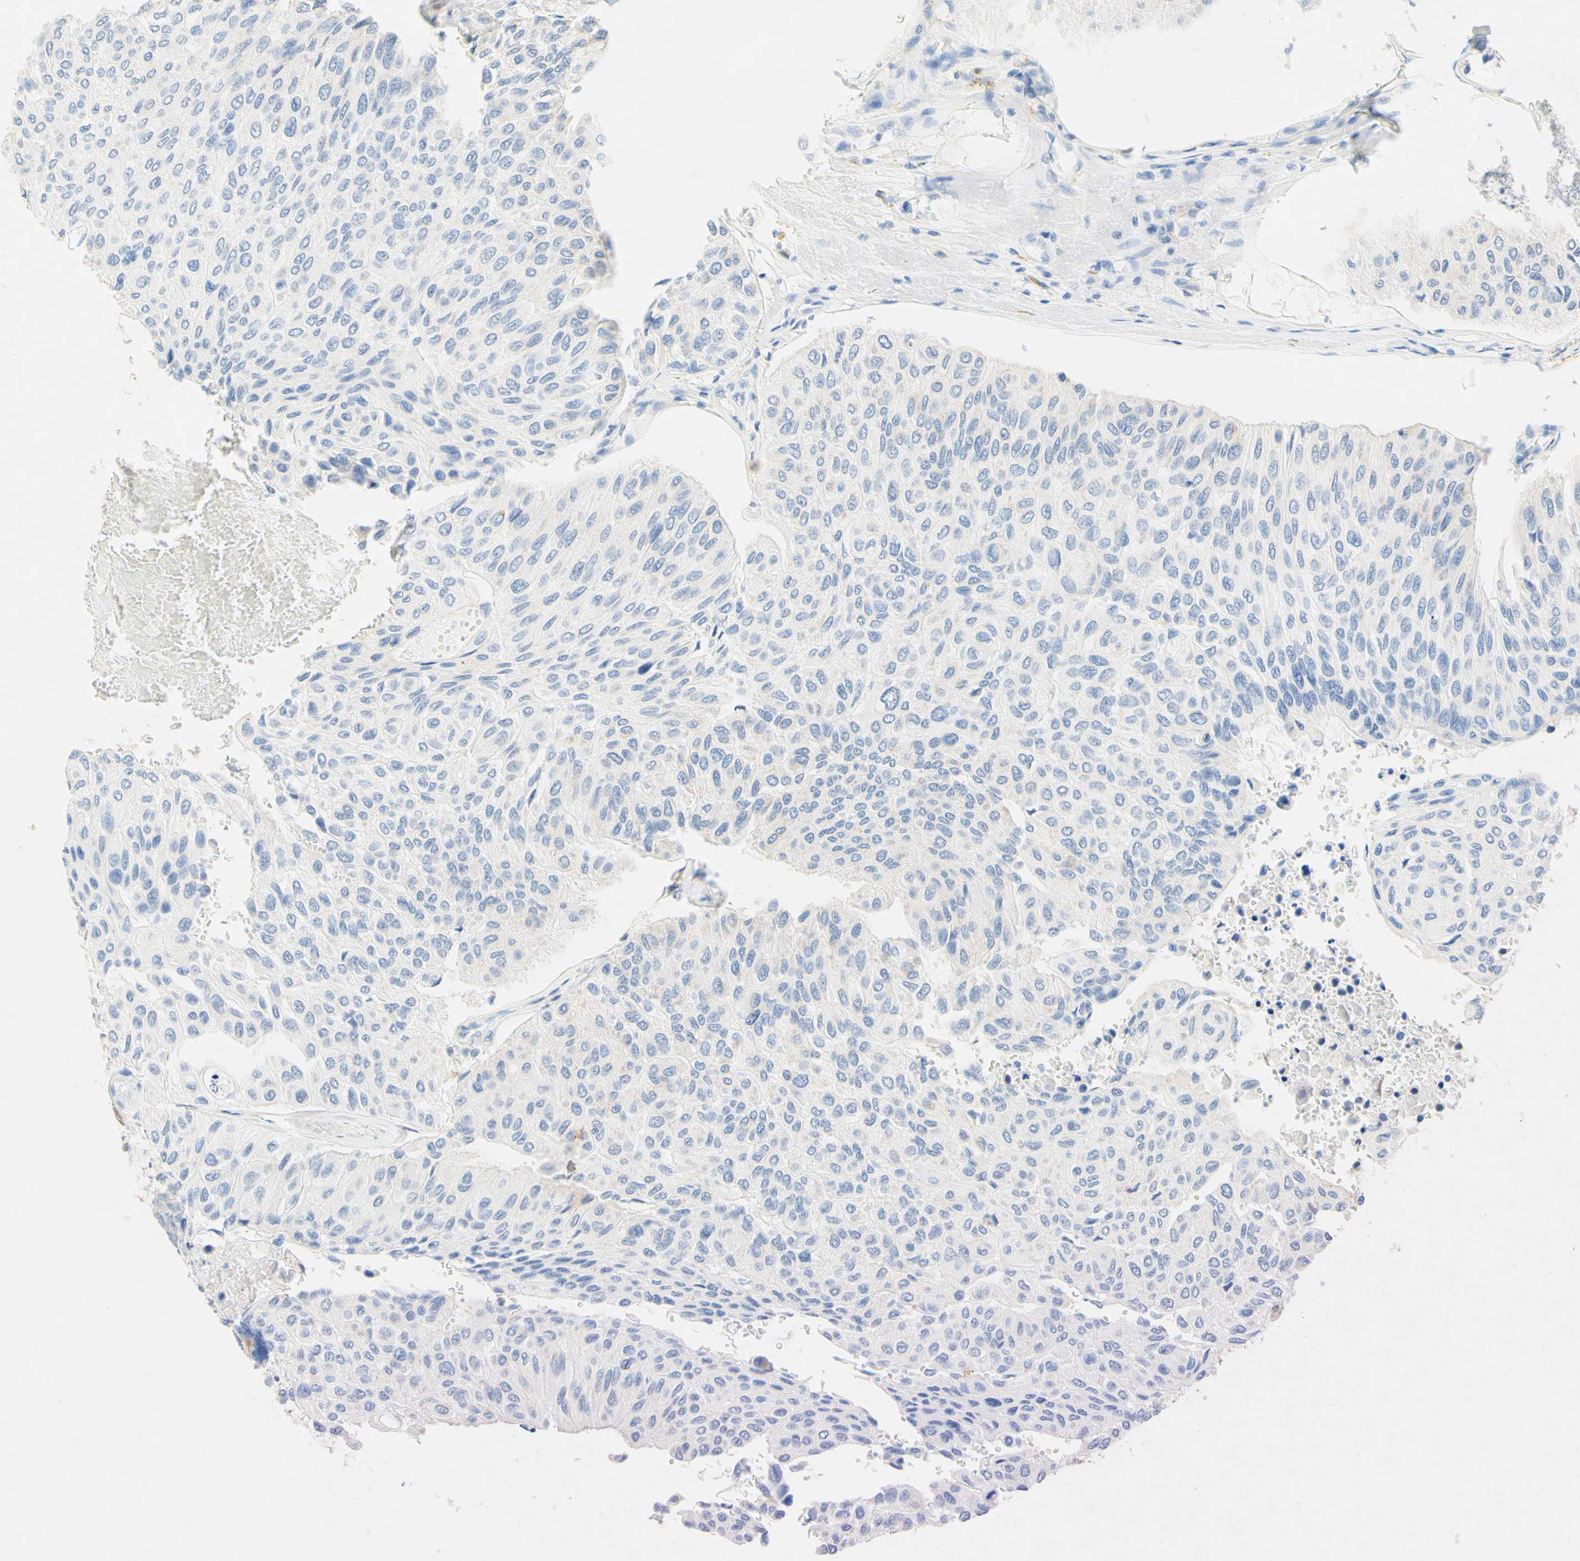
{"staining": {"intensity": "negative", "quantity": "none", "location": "none"}, "tissue": "urothelial cancer", "cell_type": "Tumor cells", "image_type": "cancer", "snomed": [{"axis": "morphology", "description": "Urothelial carcinoma, High grade"}, {"axis": "topography", "description": "Urinary bladder"}], "caption": "Histopathology image shows no significant protein expression in tumor cells of urothelial carcinoma (high-grade). (IHC, brightfield microscopy, high magnification).", "gene": "SLC46A1", "patient": {"sex": "male", "age": 66}}